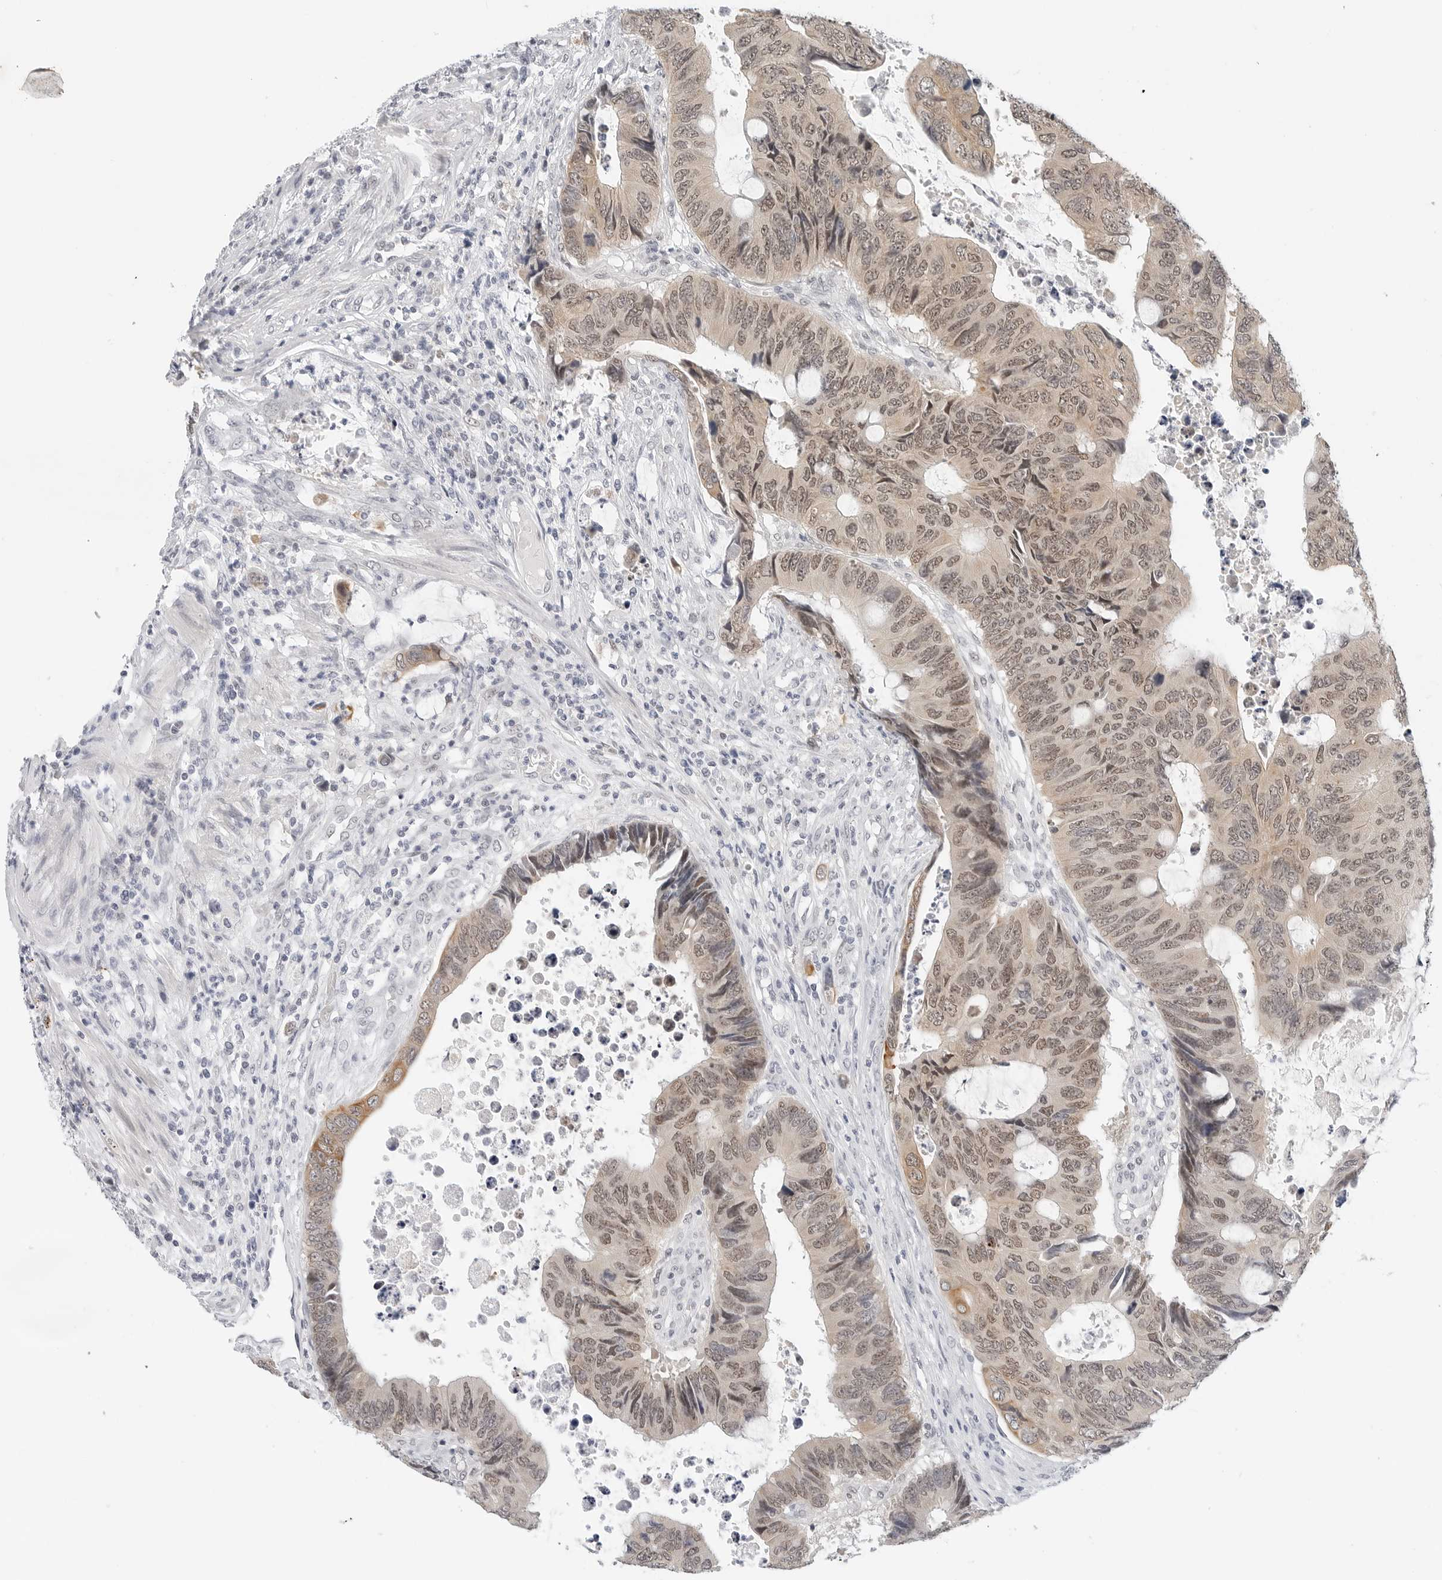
{"staining": {"intensity": "moderate", "quantity": ">75%", "location": "cytoplasmic/membranous,nuclear"}, "tissue": "colorectal cancer", "cell_type": "Tumor cells", "image_type": "cancer", "snomed": [{"axis": "morphology", "description": "Adenocarcinoma, NOS"}, {"axis": "topography", "description": "Rectum"}], "caption": "Colorectal cancer stained with a protein marker reveals moderate staining in tumor cells.", "gene": "TSEN2", "patient": {"sex": "male", "age": 84}}